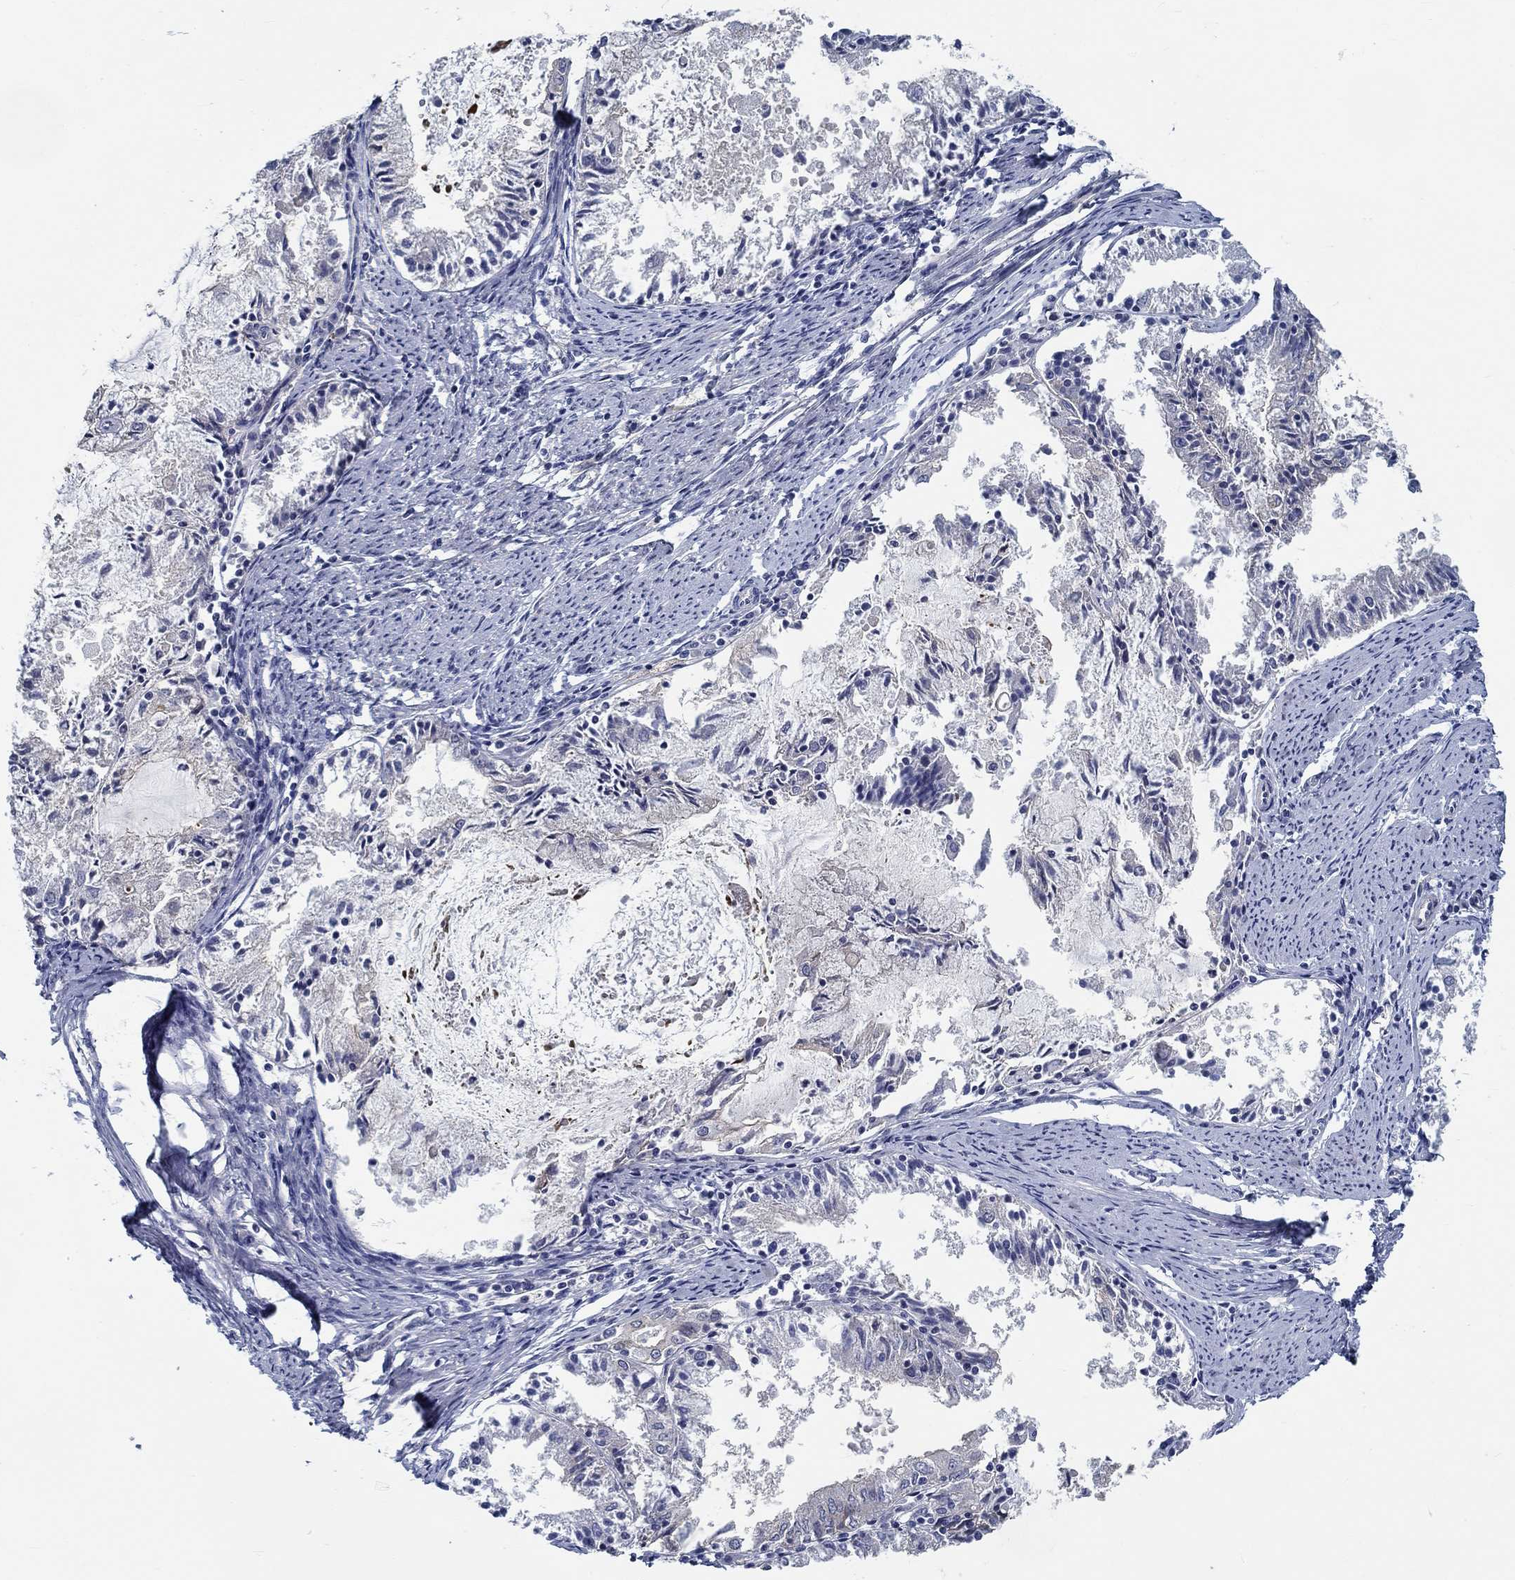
{"staining": {"intensity": "negative", "quantity": "none", "location": "none"}, "tissue": "endometrial cancer", "cell_type": "Tumor cells", "image_type": "cancer", "snomed": [{"axis": "morphology", "description": "Adenocarcinoma, NOS"}, {"axis": "topography", "description": "Endometrium"}], "caption": "DAB immunohistochemical staining of human endometrial cancer (adenocarcinoma) shows no significant positivity in tumor cells.", "gene": "MYBPC1", "patient": {"sex": "female", "age": 57}}